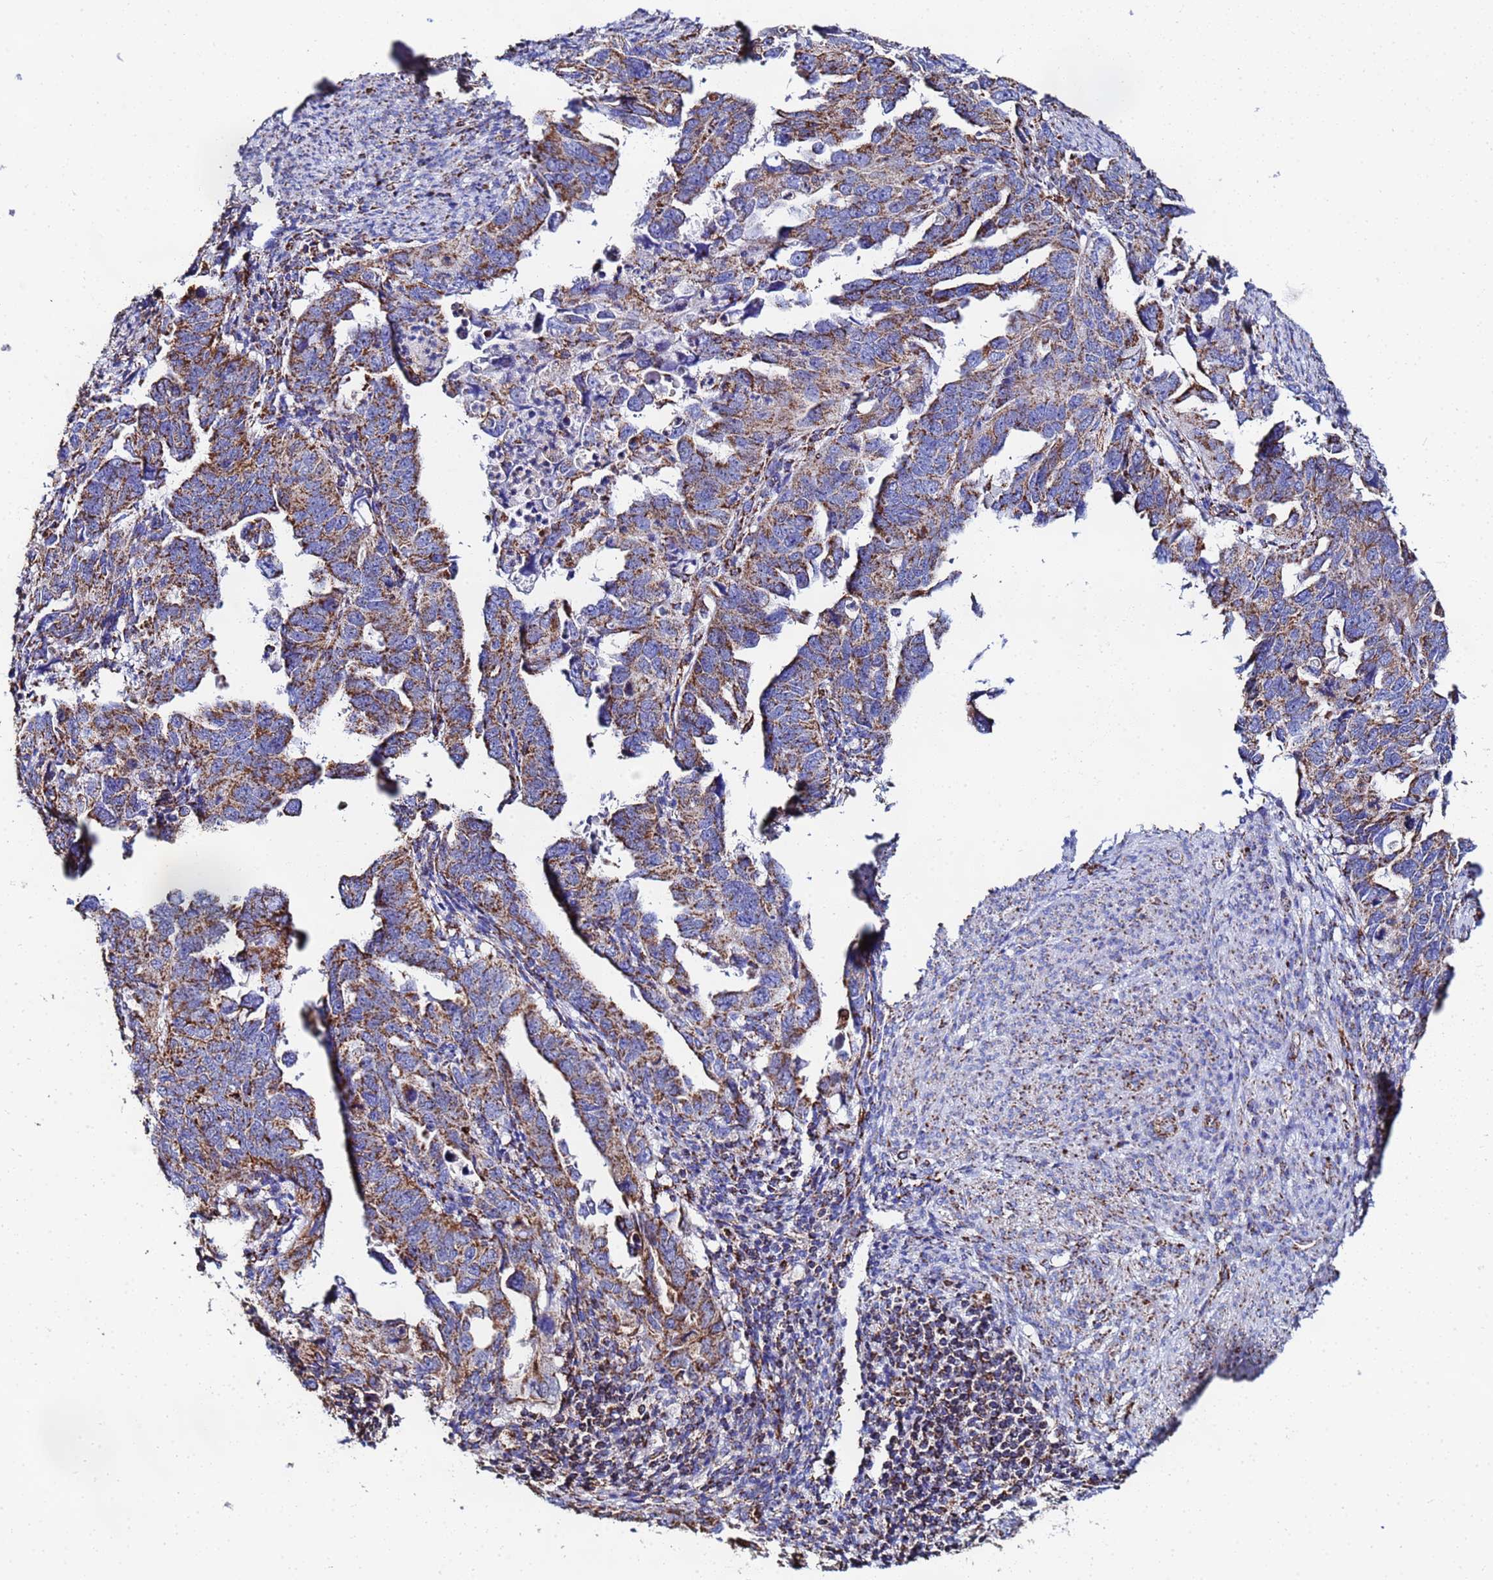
{"staining": {"intensity": "strong", "quantity": ">75%", "location": "cytoplasmic/membranous"}, "tissue": "endometrial cancer", "cell_type": "Tumor cells", "image_type": "cancer", "snomed": [{"axis": "morphology", "description": "Adenocarcinoma, NOS"}, {"axis": "topography", "description": "Endometrium"}], "caption": "An image of human adenocarcinoma (endometrial) stained for a protein shows strong cytoplasmic/membranous brown staining in tumor cells.", "gene": "GLUD1", "patient": {"sex": "female", "age": 65}}